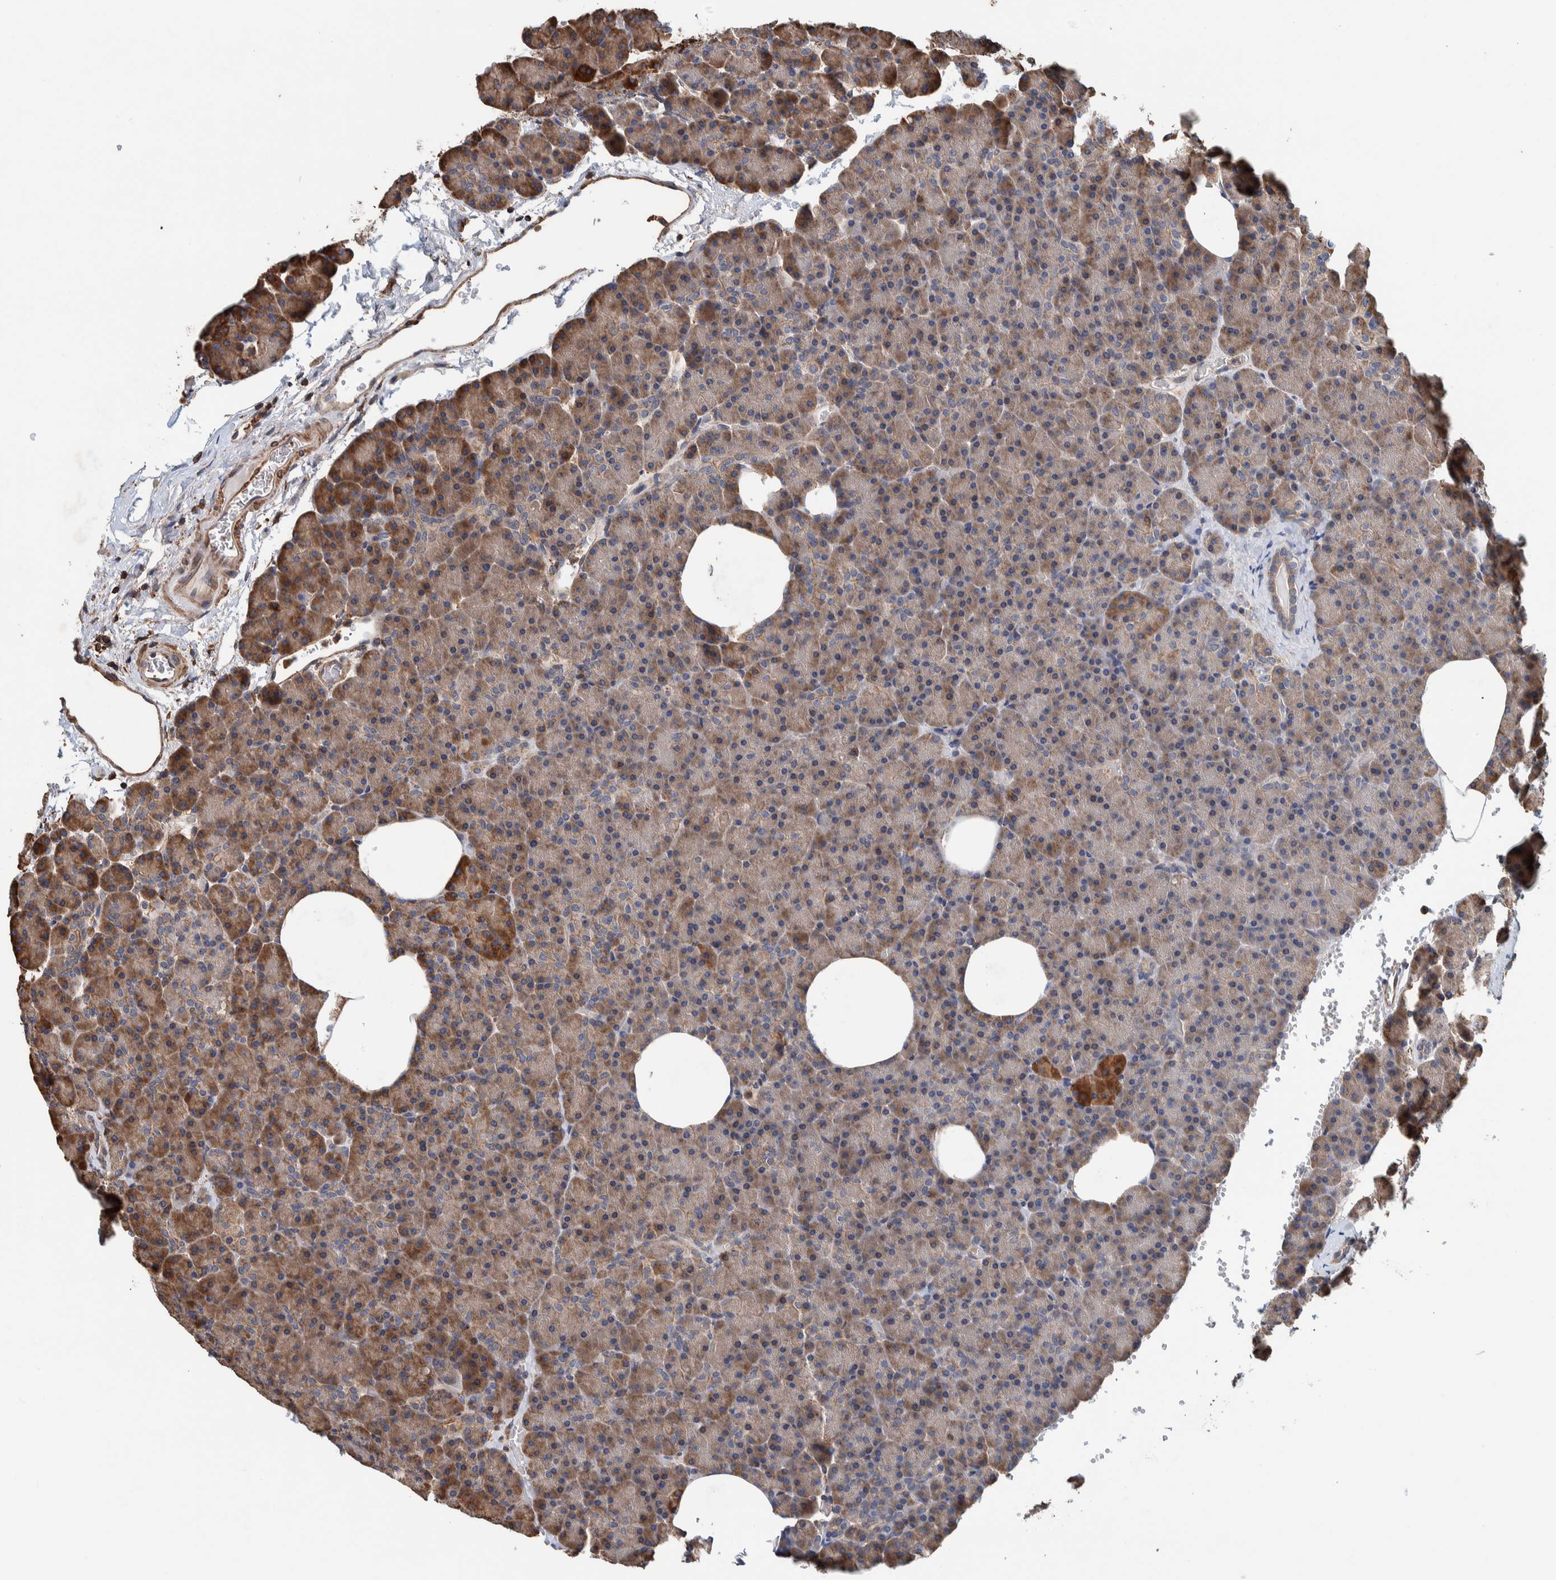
{"staining": {"intensity": "moderate", "quantity": ">75%", "location": "cytoplasmic/membranous"}, "tissue": "pancreas", "cell_type": "Exocrine glandular cells", "image_type": "normal", "snomed": [{"axis": "morphology", "description": "Normal tissue, NOS"}, {"axis": "morphology", "description": "Carcinoid, malignant, NOS"}, {"axis": "topography", "description": "Pancreas"}], "caption": "IHC (DAB (3,3'-diaminobenzidine)) staining of benign pancreas displays moderate cytoplasmic/membranous protein positivity in about >75% of exocrine glandular cells. (Brightfield microscopy of DAB IHC at high magnification).", "gene": "PLA2G3", "patient": {"sex": "female", "age": 35}}